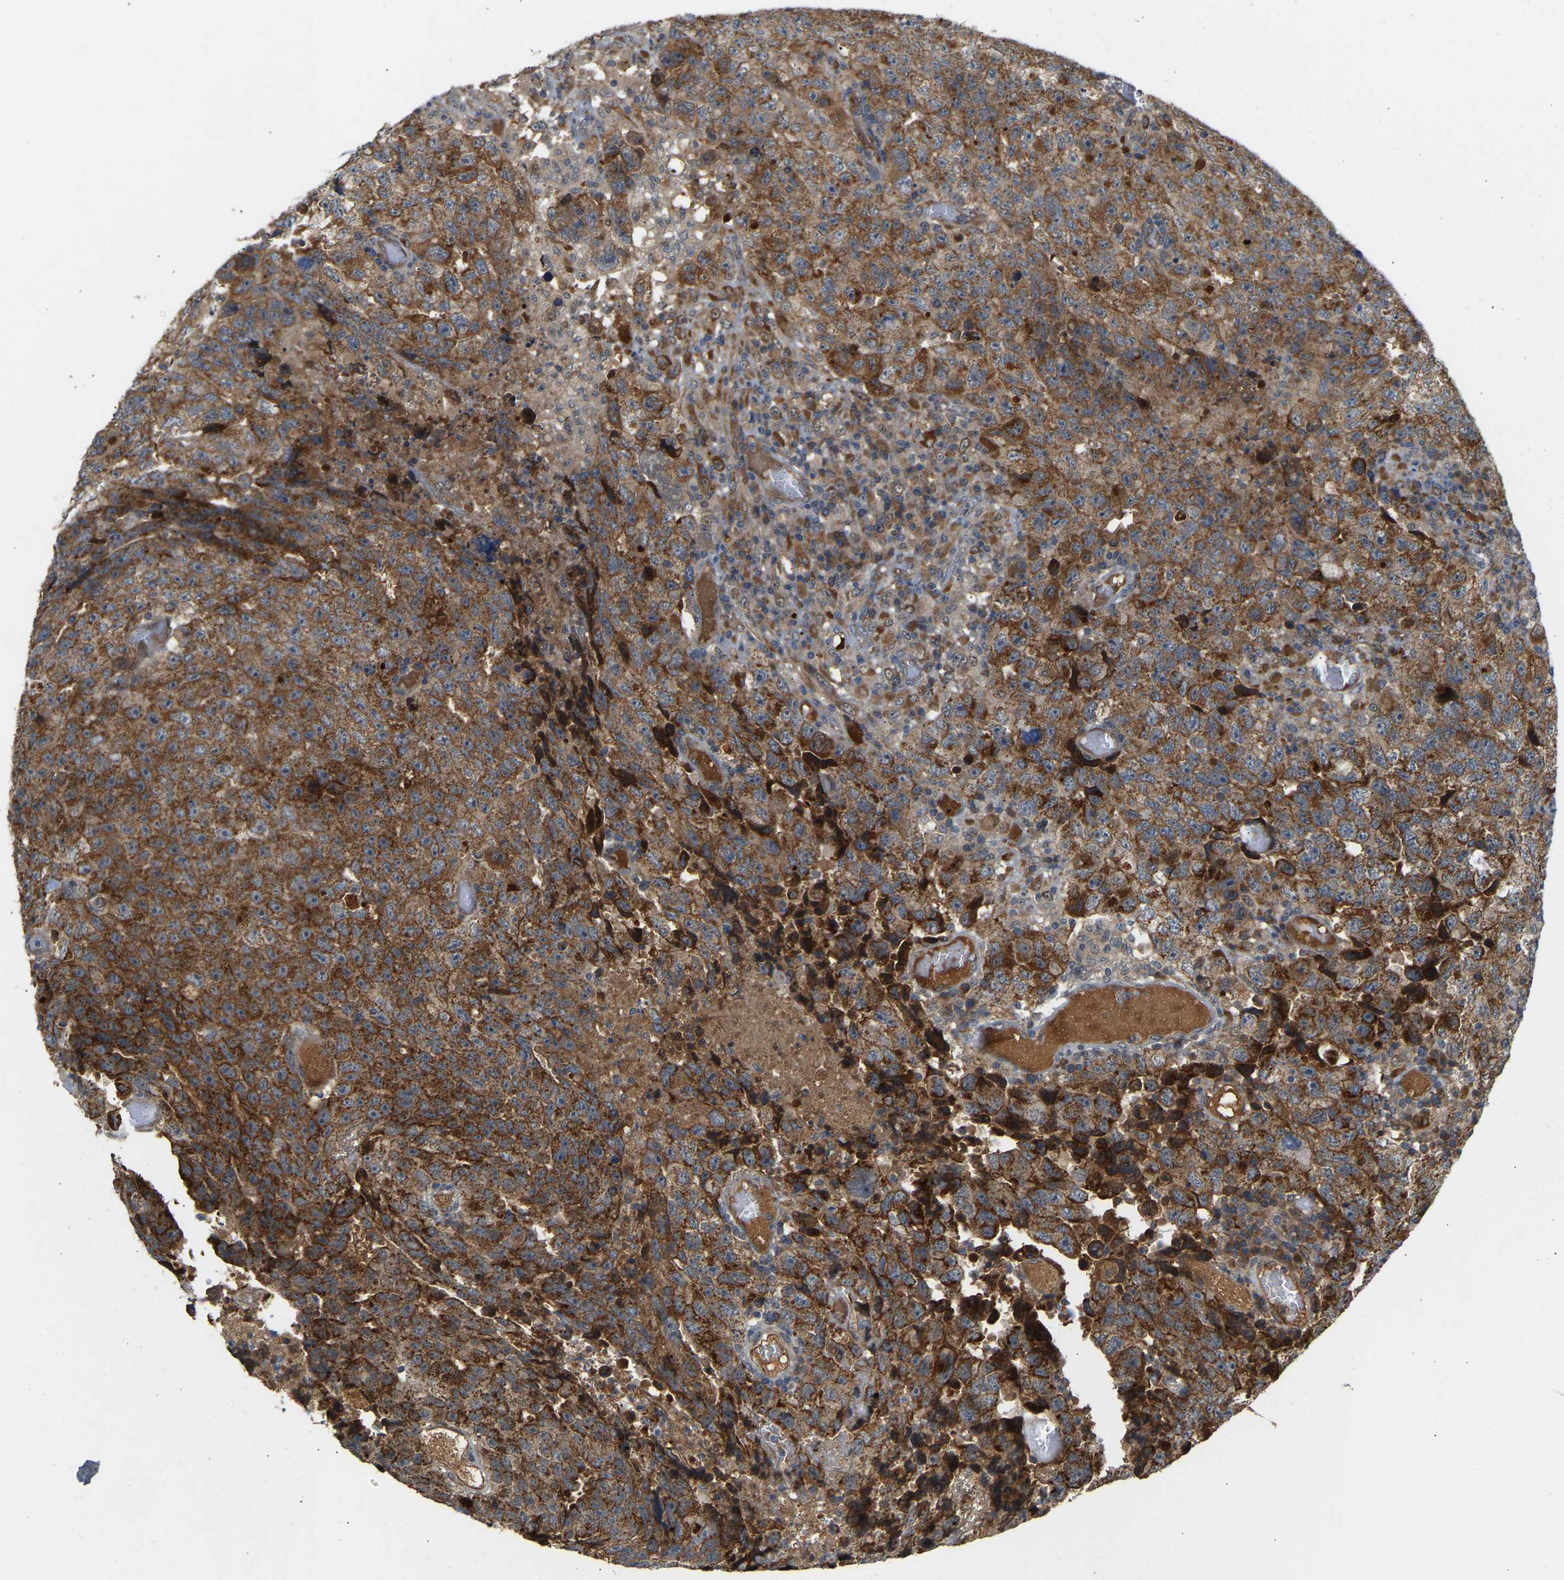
{"staining": {"intensity": "moderate", "quantity": "25%-75%", "location": "cytoplasmic/membranous"}, "tissue": "testis cancer", "cell_type": "Tumor cells", "image_type": "cancer", "snomed": [{"axis": "morphology", "description": "Necrosis, NOS"}, {"axis": "morphology", "description": "Carcinoma, Embryonal, NOS"}, {"axis": "topography", "description": "Testis"}], "caption": "A brown stain shows moderate cytoplasmic/membranous staining of a protein in human embryonal carcinoma (testis) tumor cells.", "gene": "PTCD1", "patient": {"sex": "male", "age": 19}}